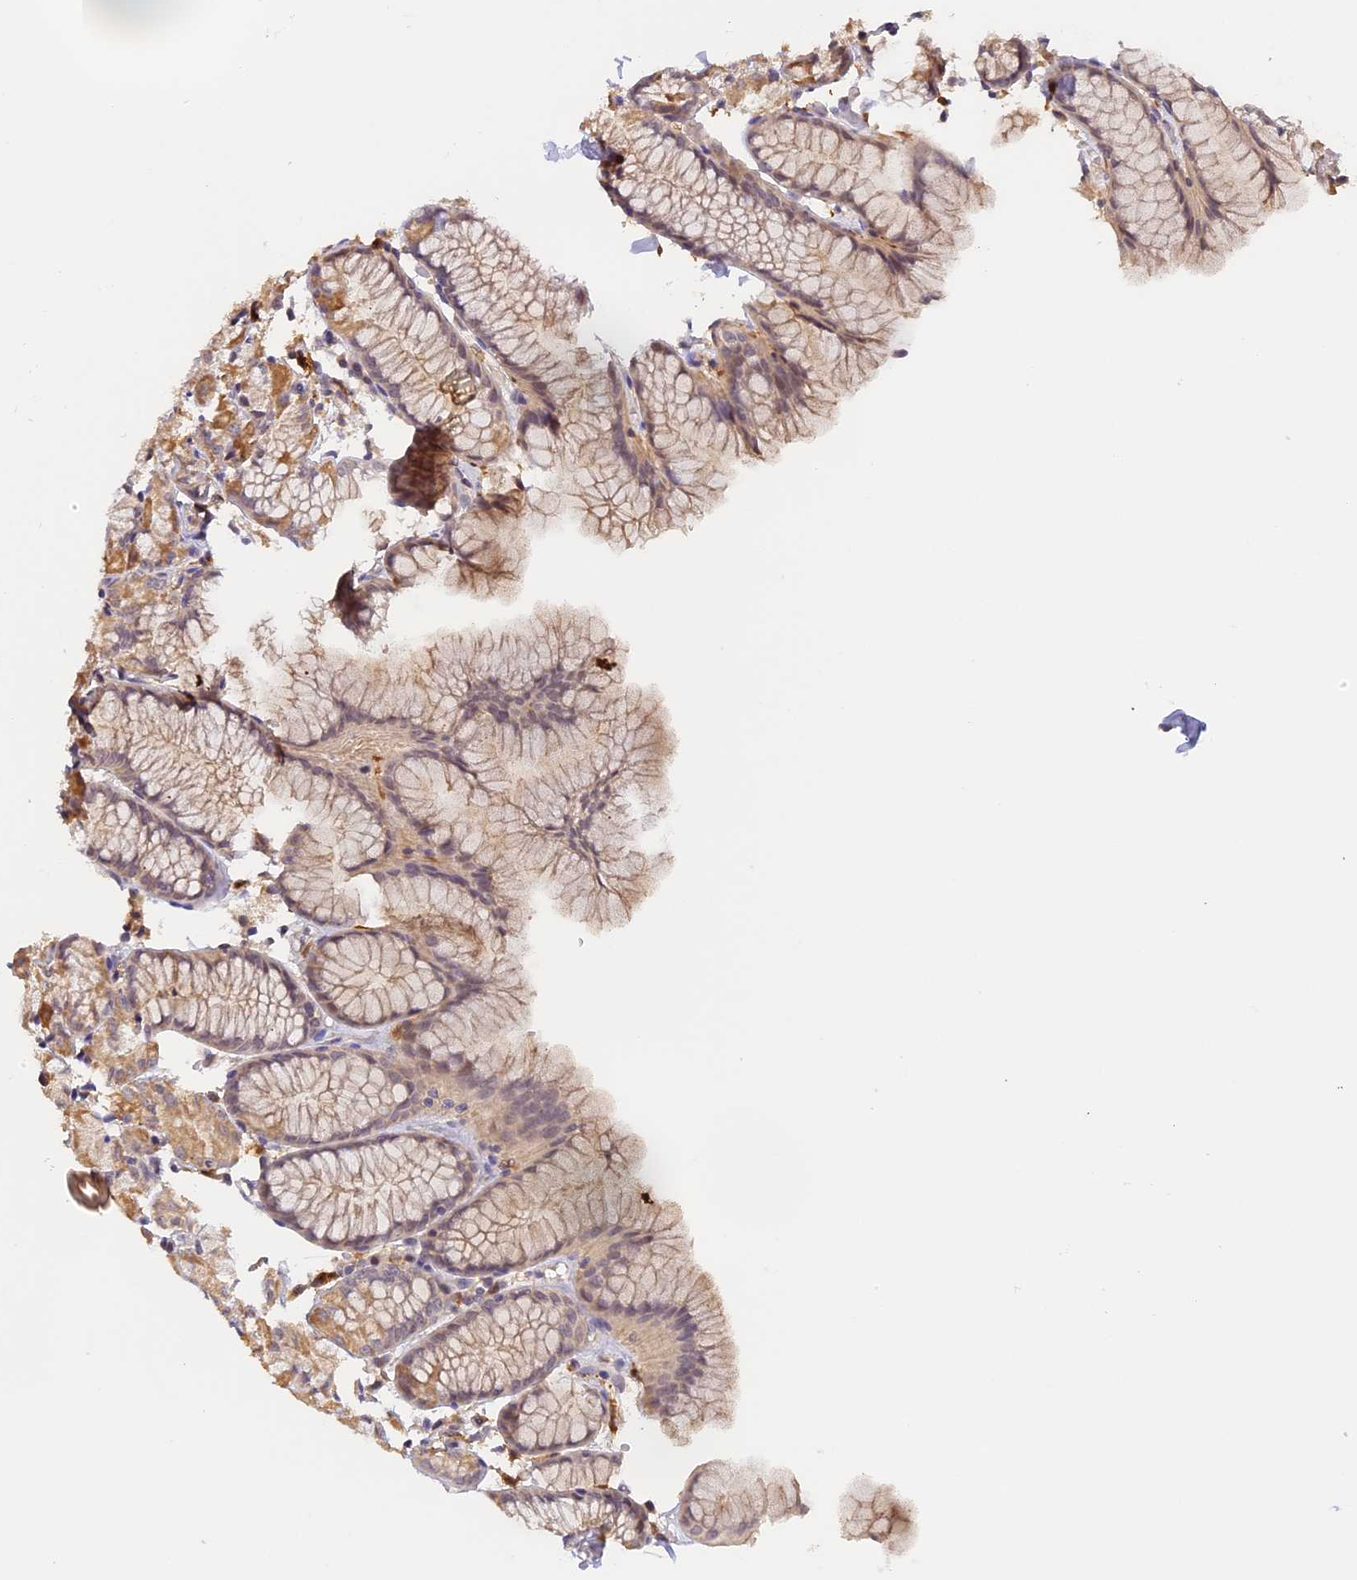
{"staining": {"intensity": "weak", "quantity": "25%-75%", "location": "cytoplasmic/membranous"}, "tissue": "stomach", "cell_type": "Glandular cells", "image_type": "normal", "snomed": [{"axis": "morphology", "description": "Normal tissue, NOS"}, {"axis": "topography", "description": "Stomach, upper"}], "caption": "The micrograph exhibits immunohistochemical staining of unremarkable stomach. There is weak cytoplasmic/membranous staining is present in approximately 25%-75% of glandular cells. (DAB IHC, brown staining for protein, blue staining for nuclei).", "gene": "NCF4", "patient": {"sex": "male", "age": 47}}